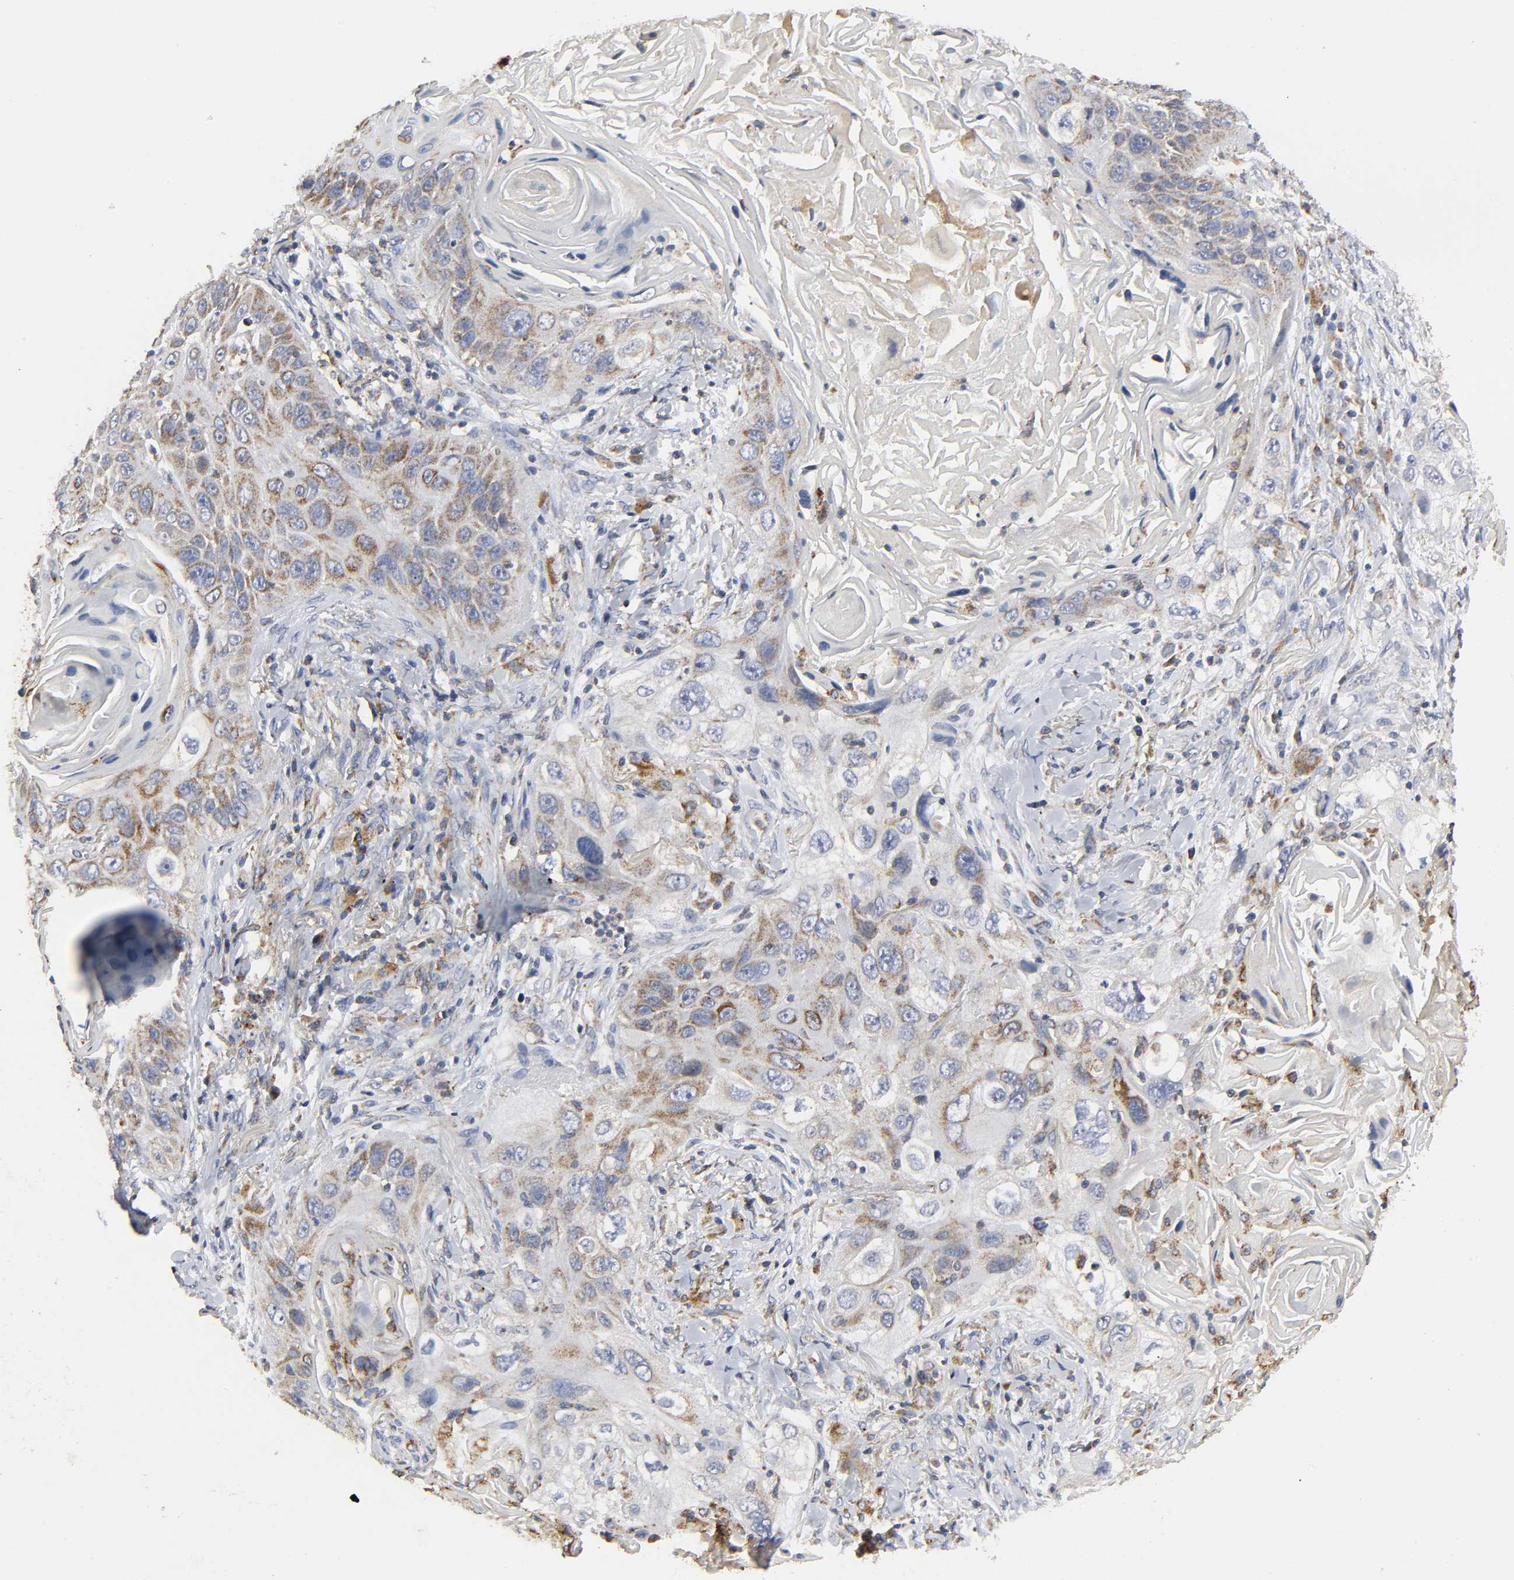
{"staining": {"intensity": "moderate", "quantity": ">75%", "location": "cytoplasmic/membranous"}, "tissue": "lung cancer", "cell_type": "Tumor cells", "image_type": "cancer", "snomed": [{"axis": "morphology", "description": "Squamous cell carcinoma, NOS"}, {"axis": "topography", "description": "Lung"}], "caption": "Immunohistochemistry histopathology image of human lung squamous cell carcinoma stained for a protein (brown), which shows medium levels of moderate cytoplasmic/membranous expression in approximately >75% of tumor cells.", "gene": "COX6B1", "patient": {"sex": "female", "age": 67}}